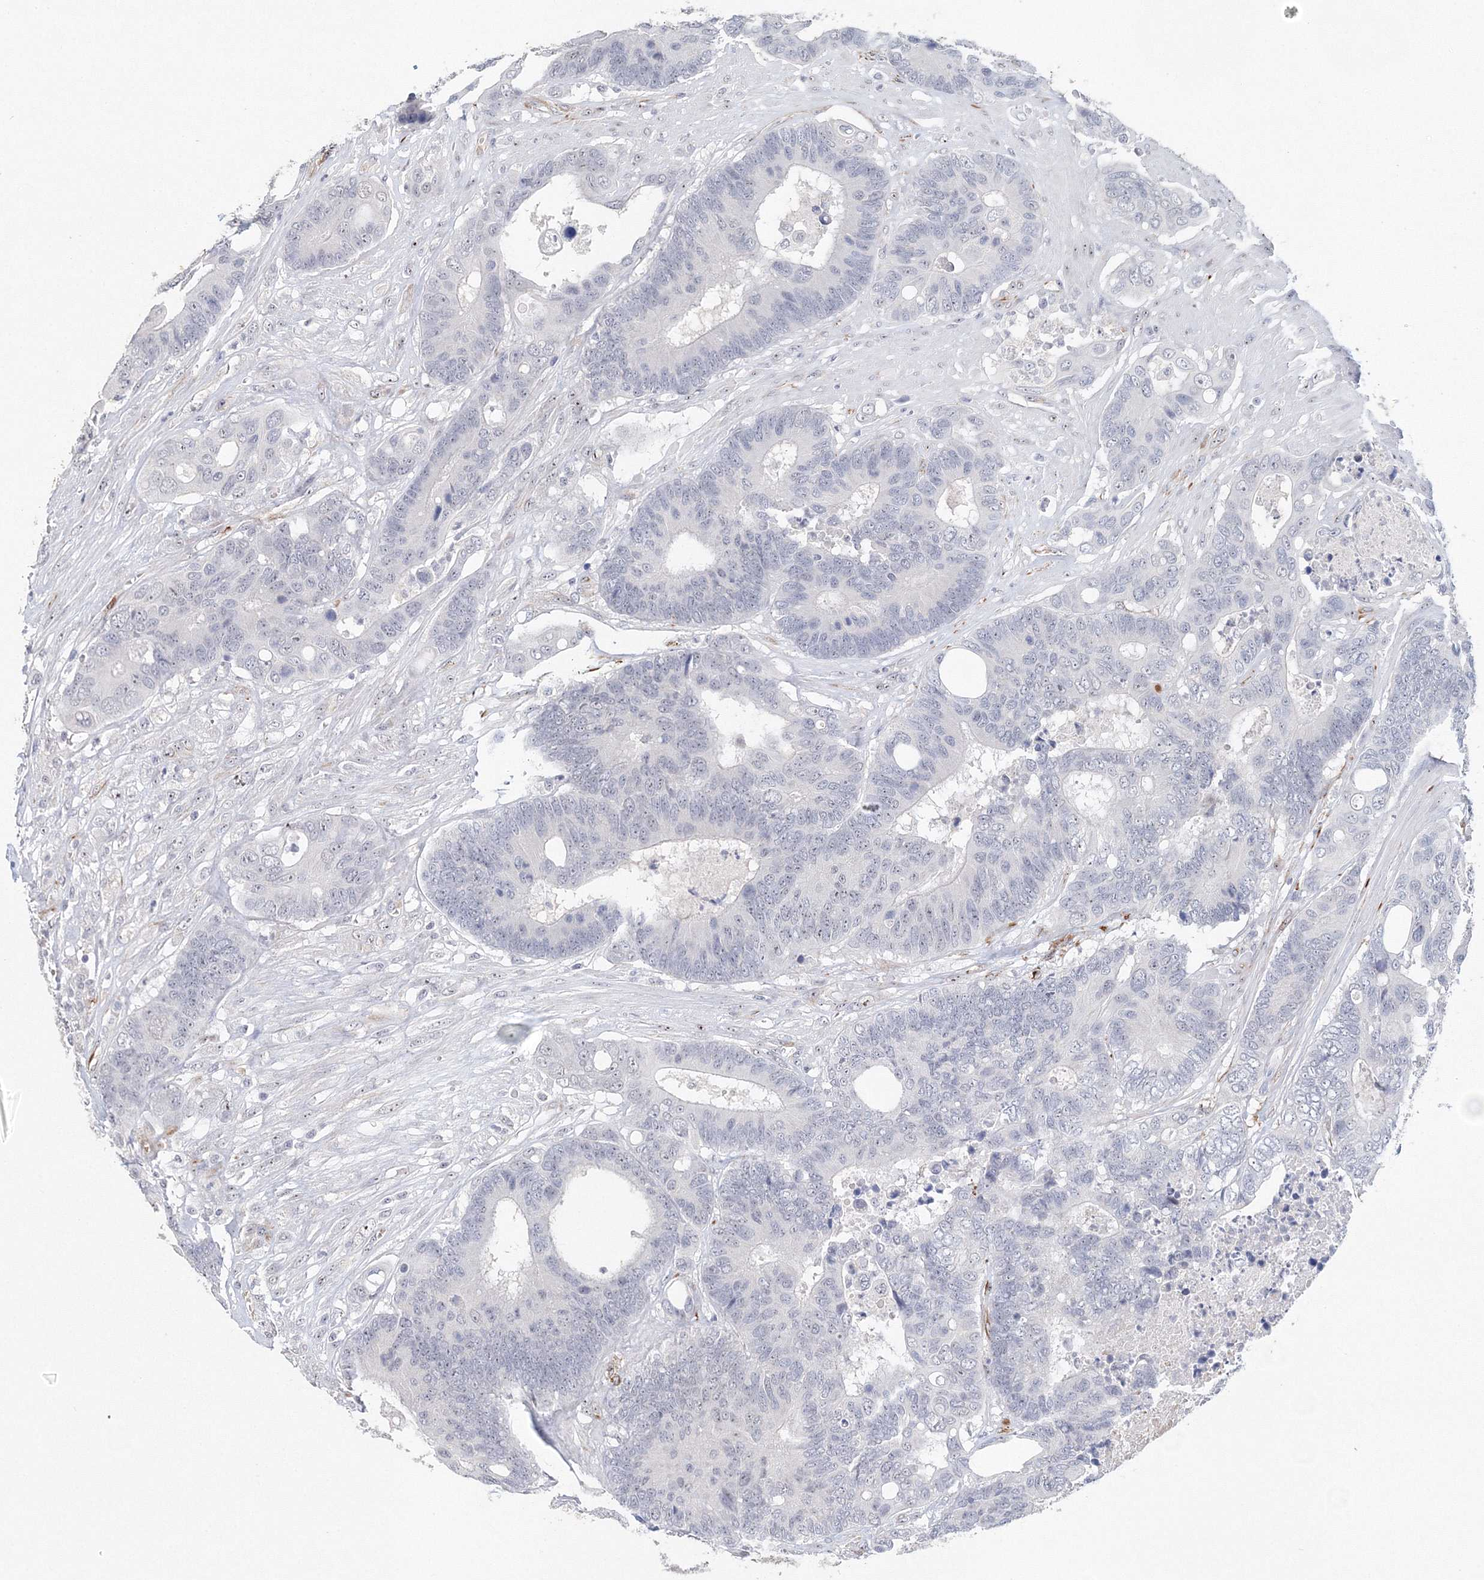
{"staining": {"intensity": "negative", "quantity": "none", "location": "none"}, "tissue": "colorectal cancer", "cell_type": "Tumor cells", "image_type": "cancer", "snomed": [{"axis": "morphology", "description": "Adenocarcinoma, NOS"}, {"axis": "topography", "description": "Rectum"}], "caption": "Protein analysis of colorectal adenocarcinoma reveals no significant expression in tumor cells.", "gene": "SIRT7", "patient": {"sex": "male", "age": 55}}